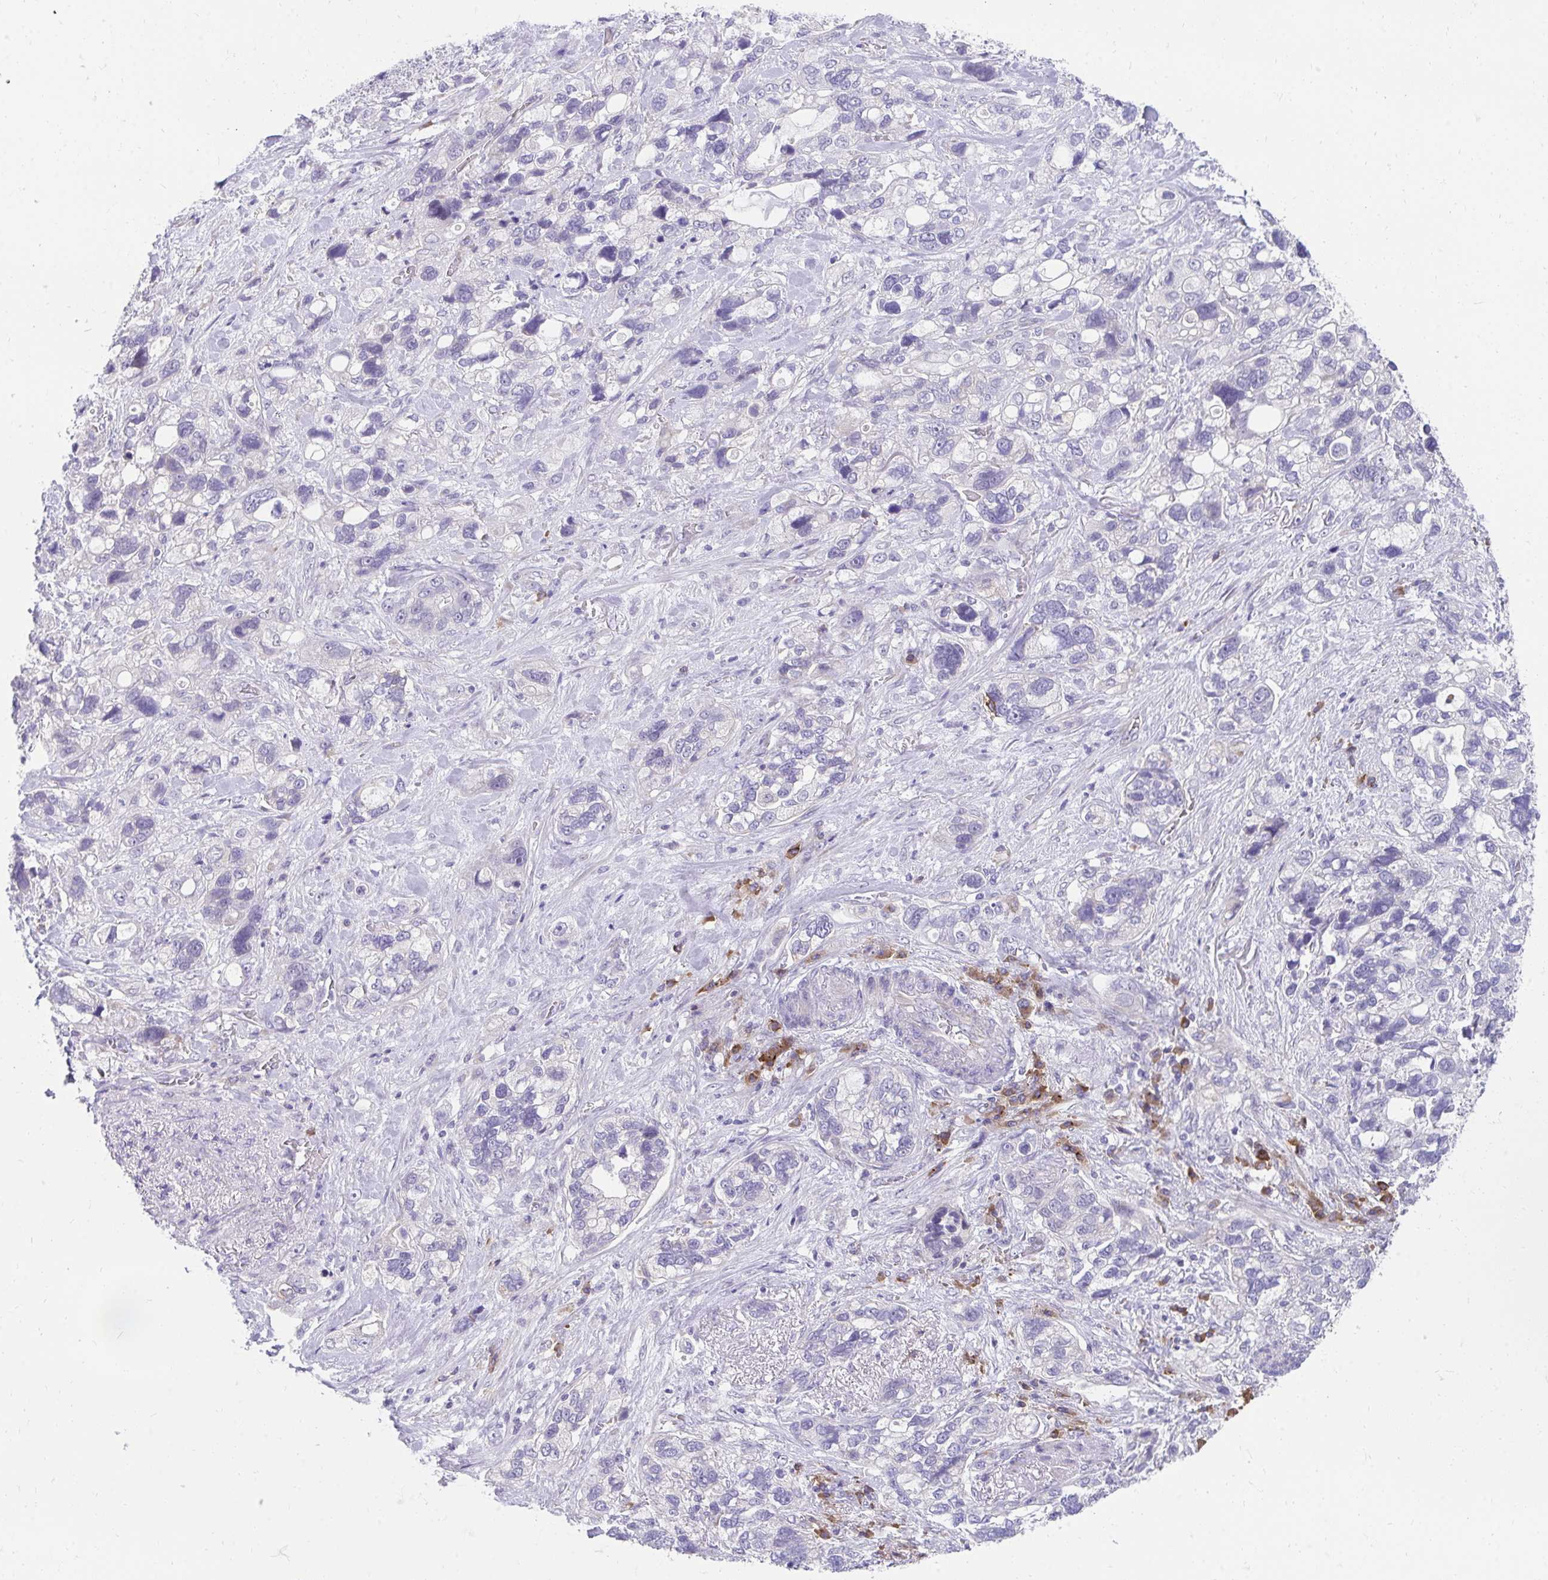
{"staining": {"intensity": "negative", "quantity": "none", "location": "none"}, "tissue": "stomach cancer", "cell_type": "Tumor cells", "image_type": "cancer", "snomed": [{"axis": "morphology", "description": "Adenocarcinoma, NOS"}, {"axis": "topography", "description": "Stomach, upper"}], "caption": "This is a photomicrograph of IHC staining of stomach cancer (adenocarcinoma), which shows no staining in tumor cells.", "gene": "SLAMF7", "patient": {"sex": "female", "age": 81}}